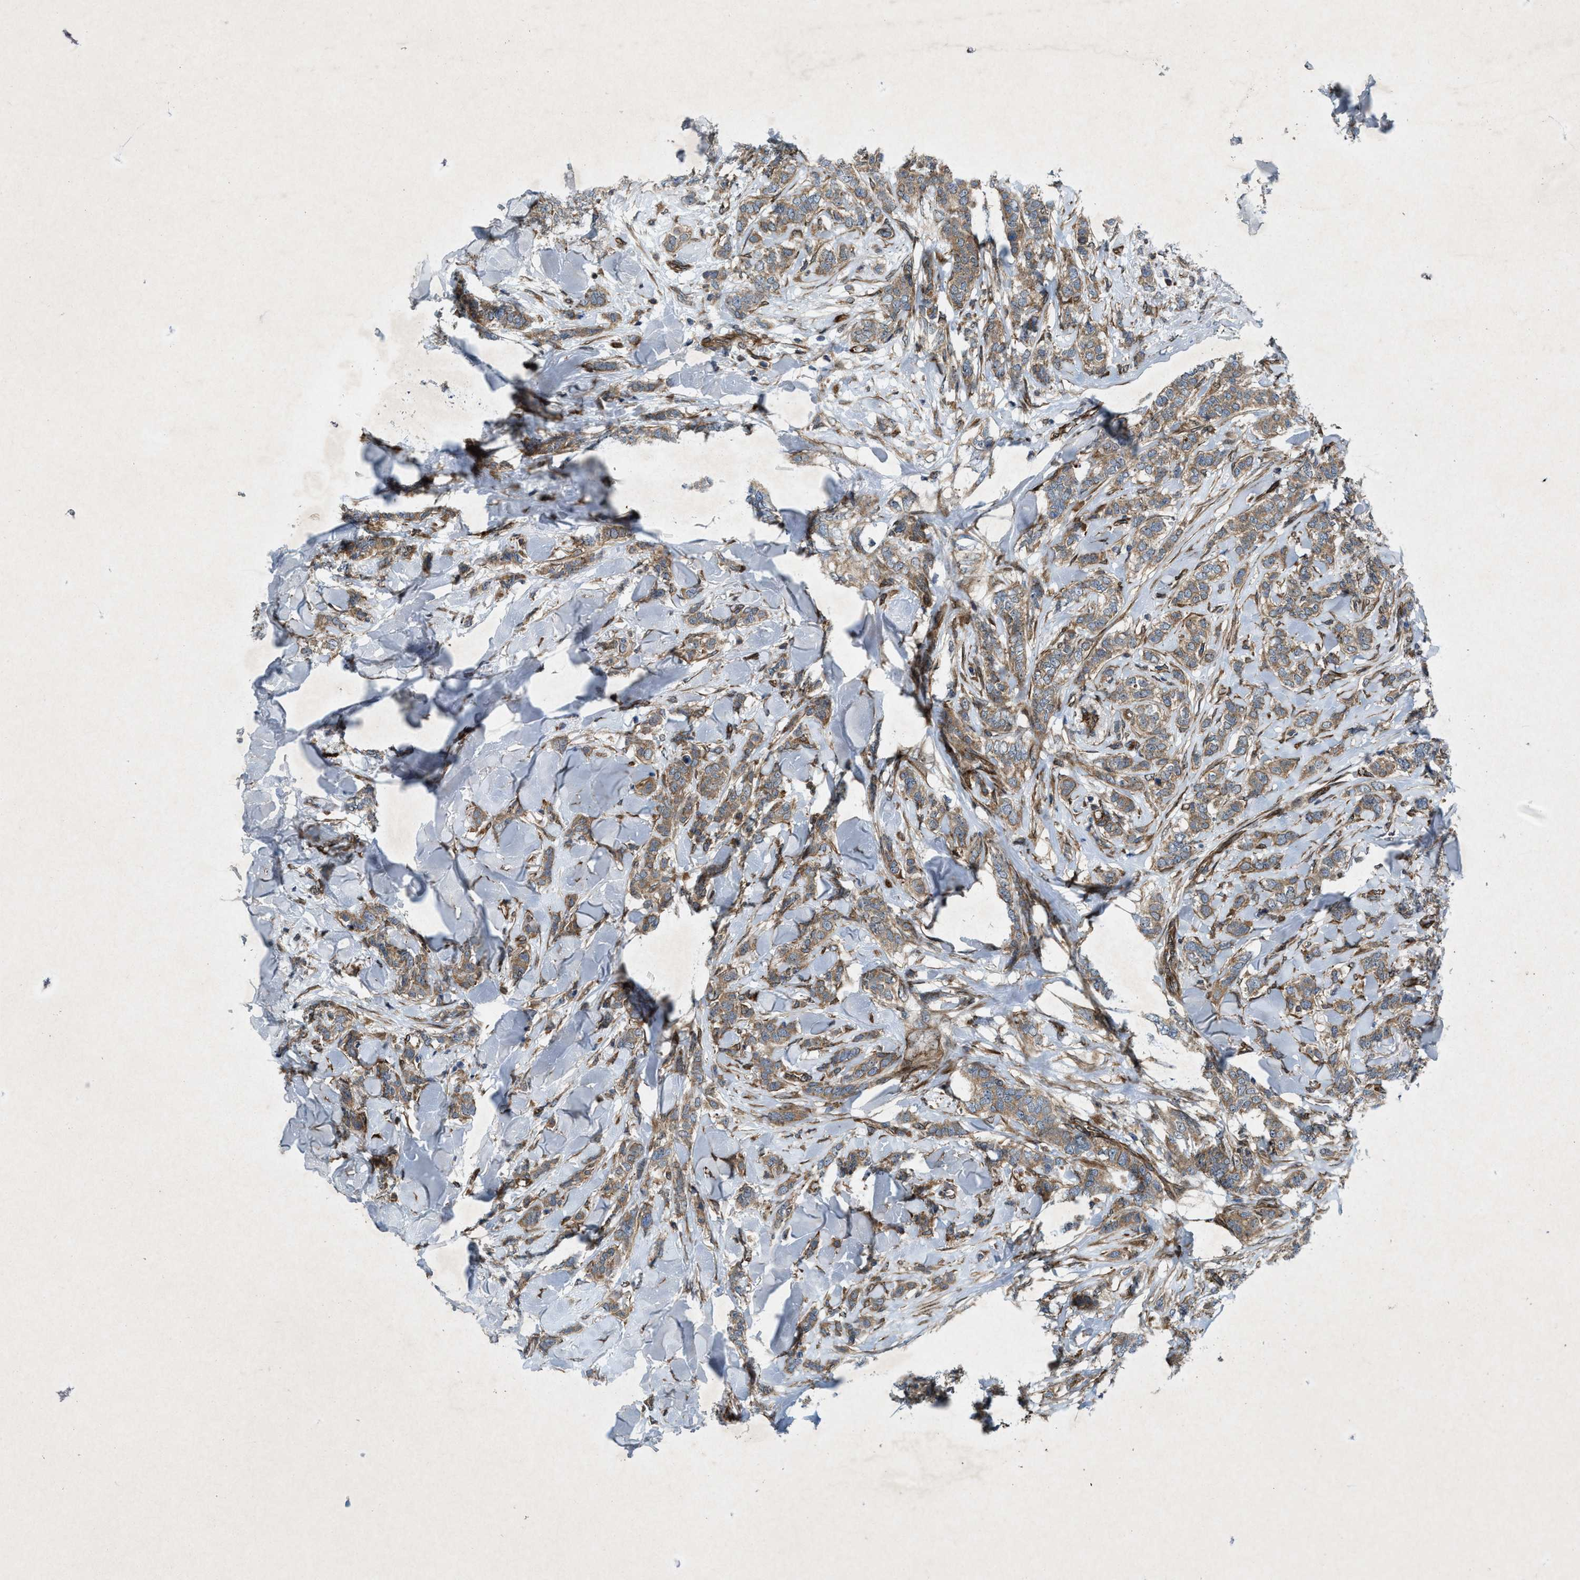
{"staining": {"intensity": "weak", "quantity": ">75%", "location": "cytoplasmic/membranous"}, "tissue": "breast cancer", "cell_type": "Tumor cells", "image_type": "cancer", "snomed": [{"axis": "morphology", "description": "Lobular carcinoma"}, {"axis": "topography", "description": "Skin"}, {"axis": "topography", "description": "Breast"}], "caption": "This is an image of IHC staining of breast cancer (lobular carcinoma), which shows weak positivity in the cytoplasmic/membranous of tumor cells.", "gene": "URGCP", "patient": {"sex": "female", "age": 46}}